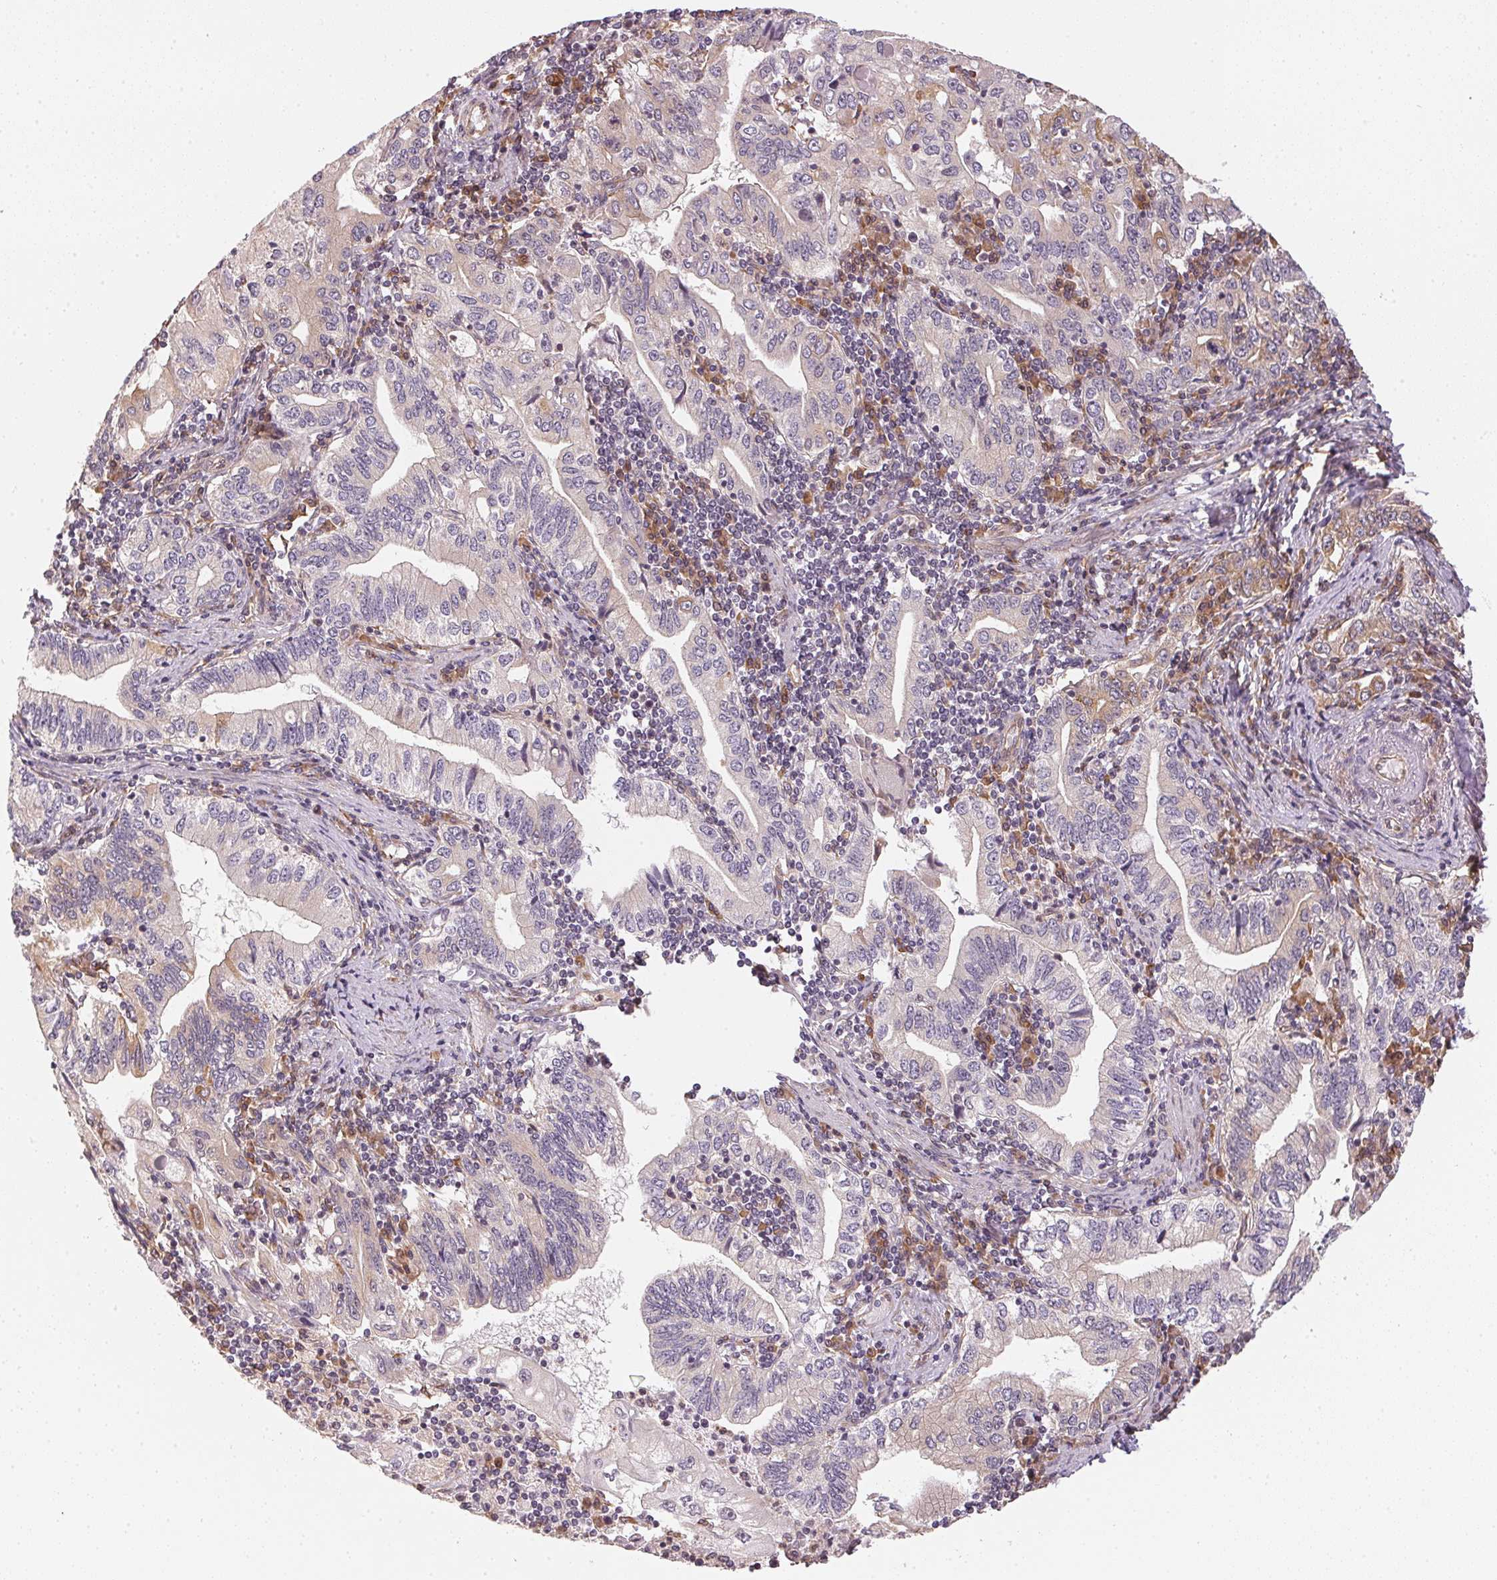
{"staining": {"intensity": "weak", "quantity": "<25%", "location": "cytoplasmic/membranous"}, "tissue": "stomach cancer", "cell_type": "Tumor cells", "image_type": "cancer", "snomed": [{"axis": "morphology", "description": "Adenocarcinoma, NOS"}, {"axis": "topography", "description": "Stomach, lower"}], "caption": "Histopathology image shows no significant protein staining in tumor cells of stomach cancer.", "gene": "STRN4", "patient": {"sex": "female", "age": 72}}